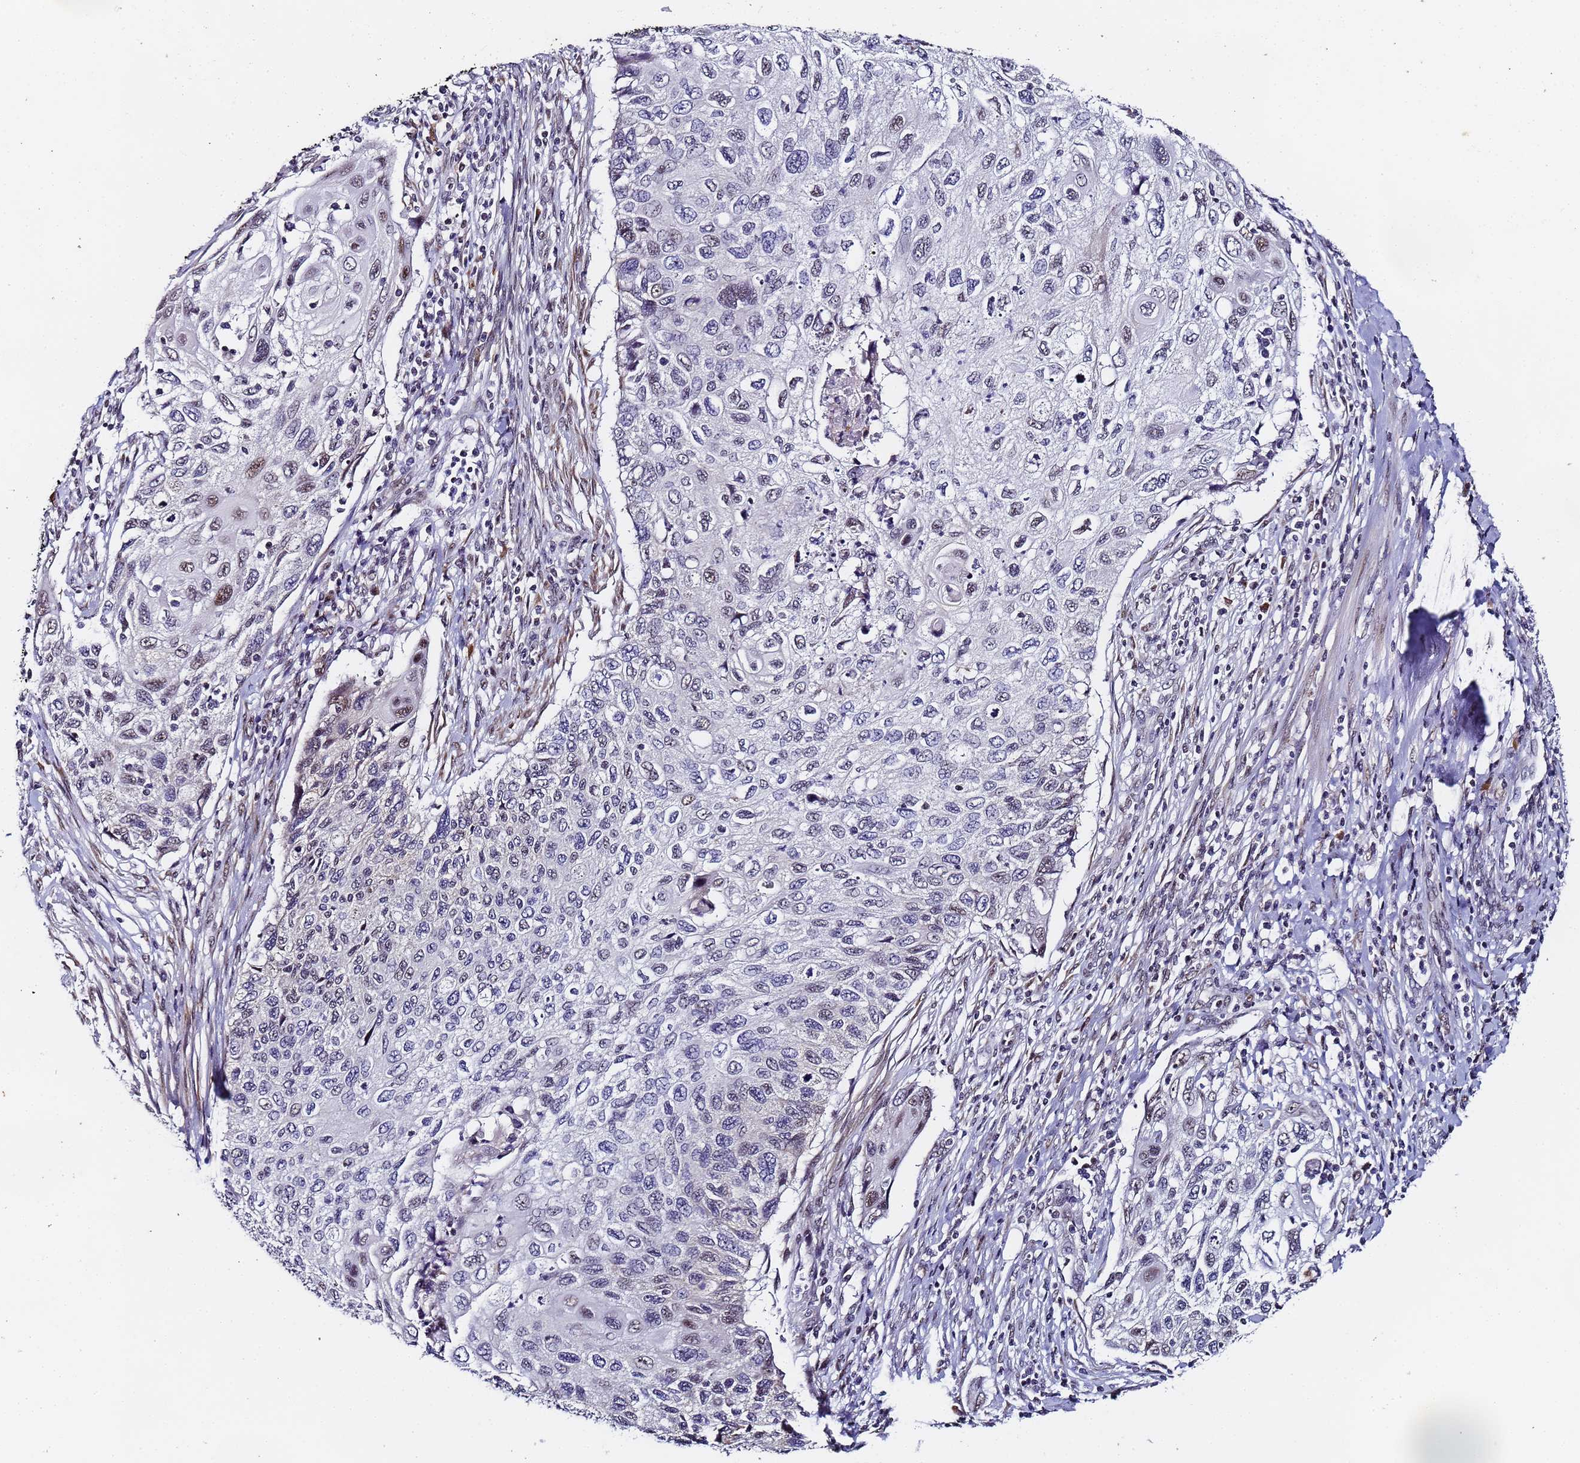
{"staining": {"intensity": "negative", "quantity": "none", "location": "none"}, "tissue": "cervical cancer", "cell_type": "Tumor cells", "image_type": "cancer", "snomed": [{"axis": "morphology", "description": "Squamous cell carcinoma, NOS"}, {"axis": "topography", "description": "Cervix"}], "caption": "High magnification brightfield microscopy of cervical cancer stained with DAB (3,3'-diaminobenzidine) (brown) and counterstained with hematoxylin (blue): tumor cells show no significant positivity.", "gene": "FNBP4", "patient": {"sex": "female", "age": 70}}